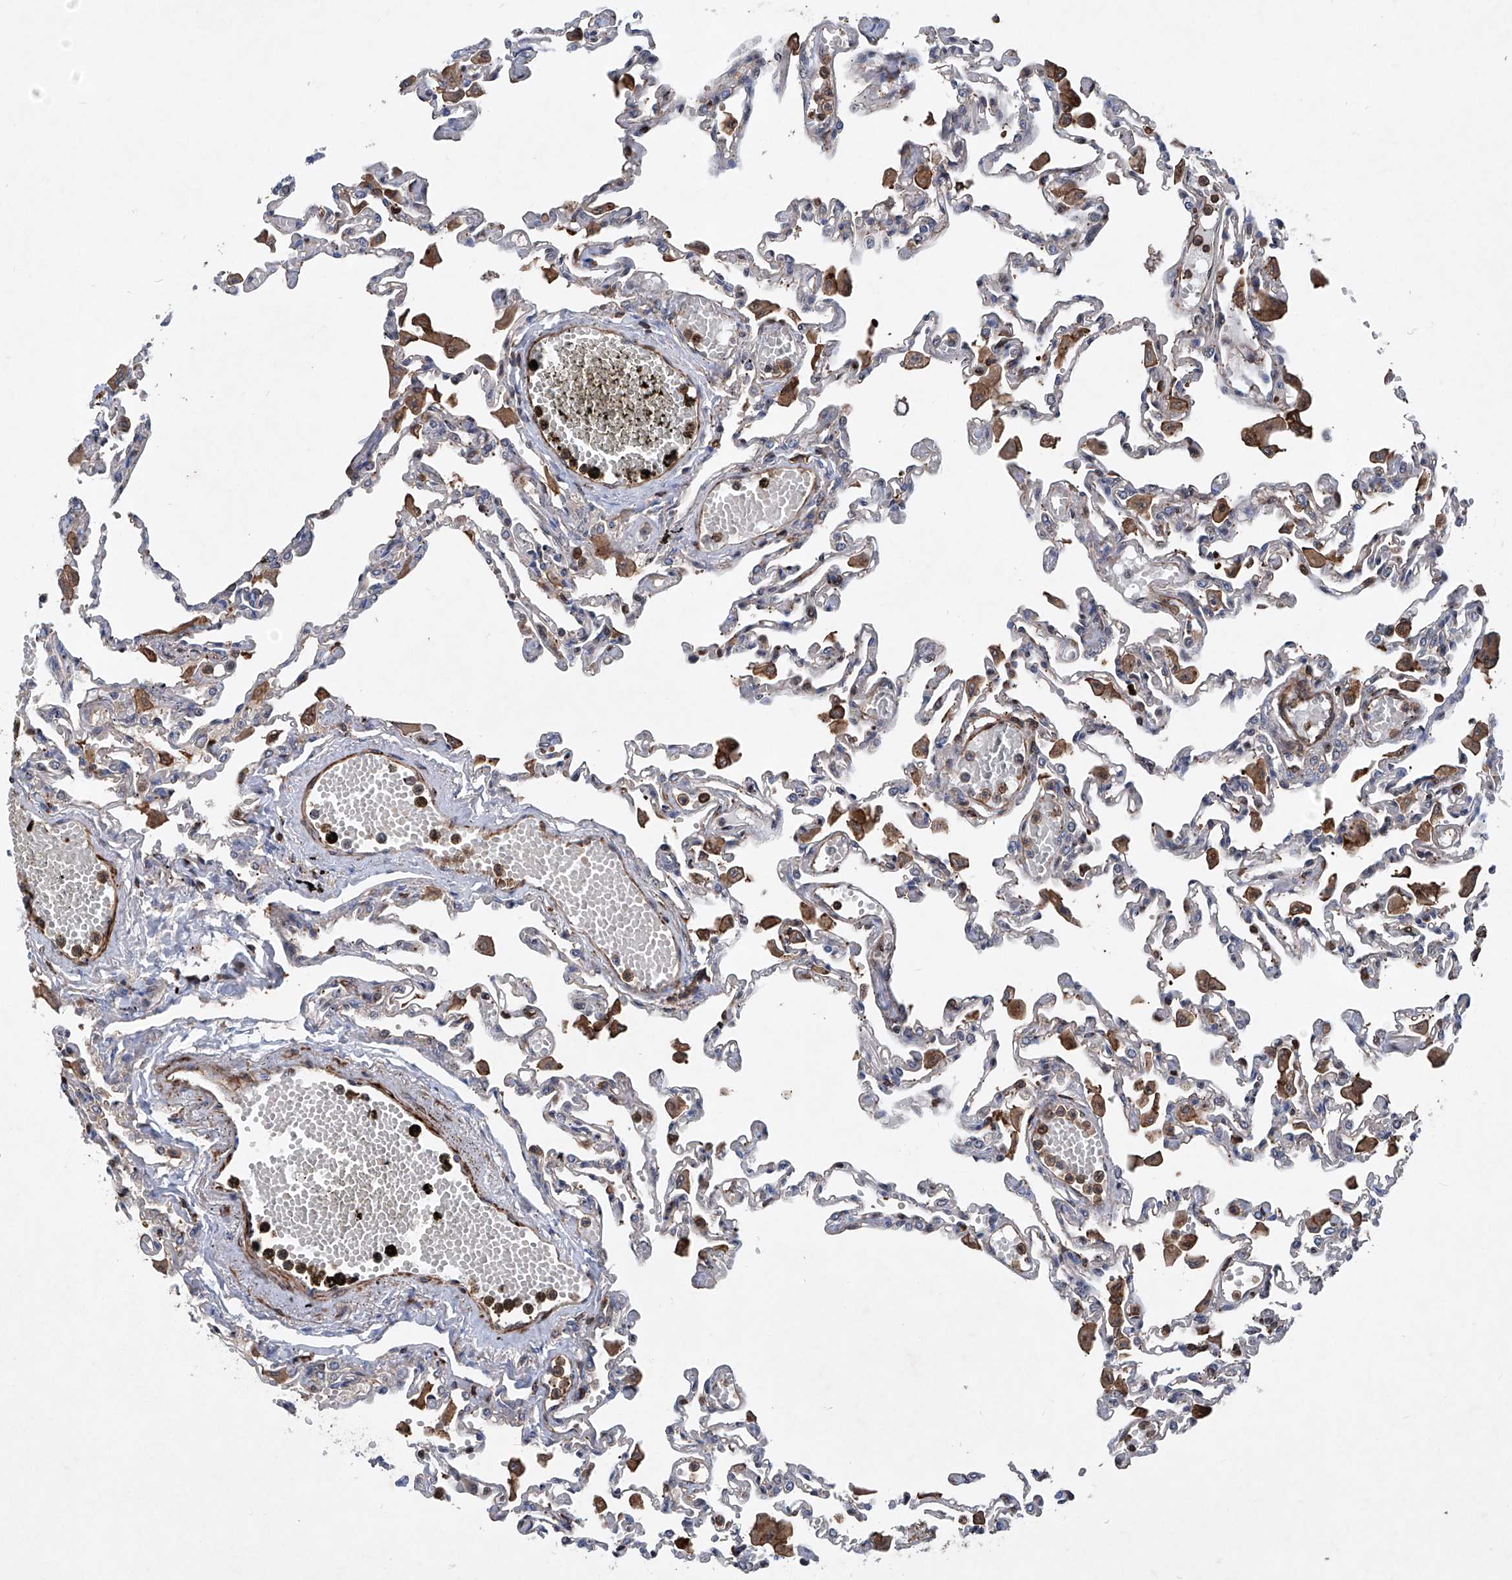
{"staining": {"intensity": "negative", "quantity": "none", "location": "none"}, "tissue": "lung", "cell_type": "Alveolar cells", "image_type": "normal", "snomed": [{"axis": "morphology", "description": "Normal tissue, NOS"}, {"axis": "topography", "description": "Bronchus"}, {"axis": "topography", "description": "Lung"}], "caption": "IHC micrograph of benign human lung stained for a protein (brown), which exhibits no expression in alveolar cells.", "gene": "NT5C3A", "patient": {"sex": "female", "age": 49}}